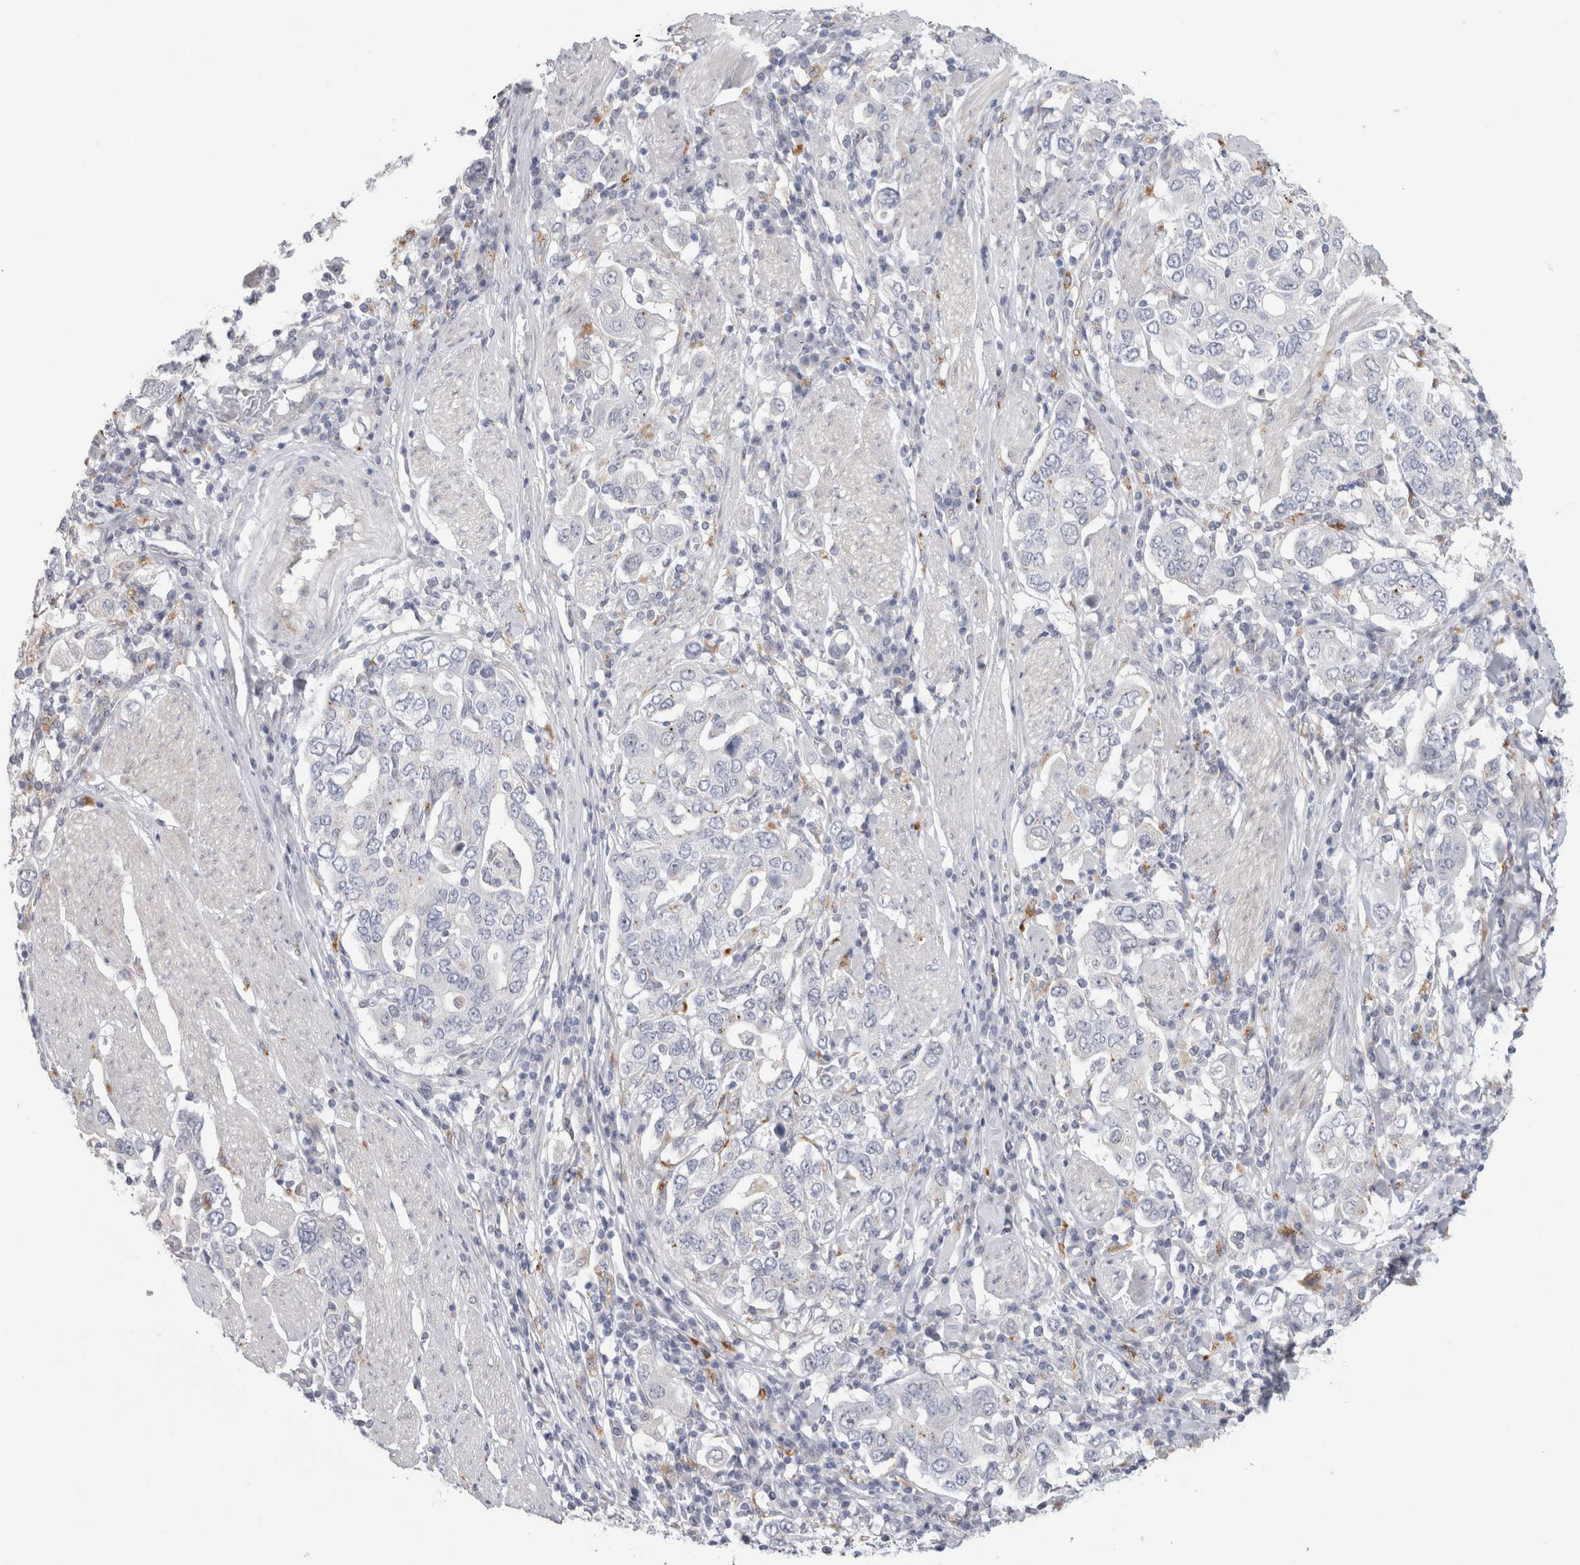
{"staining": {"intensity": "negative", "quantity": "none", "location": "none"}, "tissue": "stomach cancer", "cell_type": "Tumor cells", "image_type": "cancer", "snomed": [{"axis": "morphology", "description": "Adenocarcinoma, NOS"}, {"axis": "topography", "description": "Stomach, upper"}], "caption": "This is a photomicrograph of immunohistochemistry staining of stomach cancer (adenocarcinoma), which shows no staining in tumor cells.", "gene": "ANKMY1", "patient": {"sex": "male", "age": 62}}